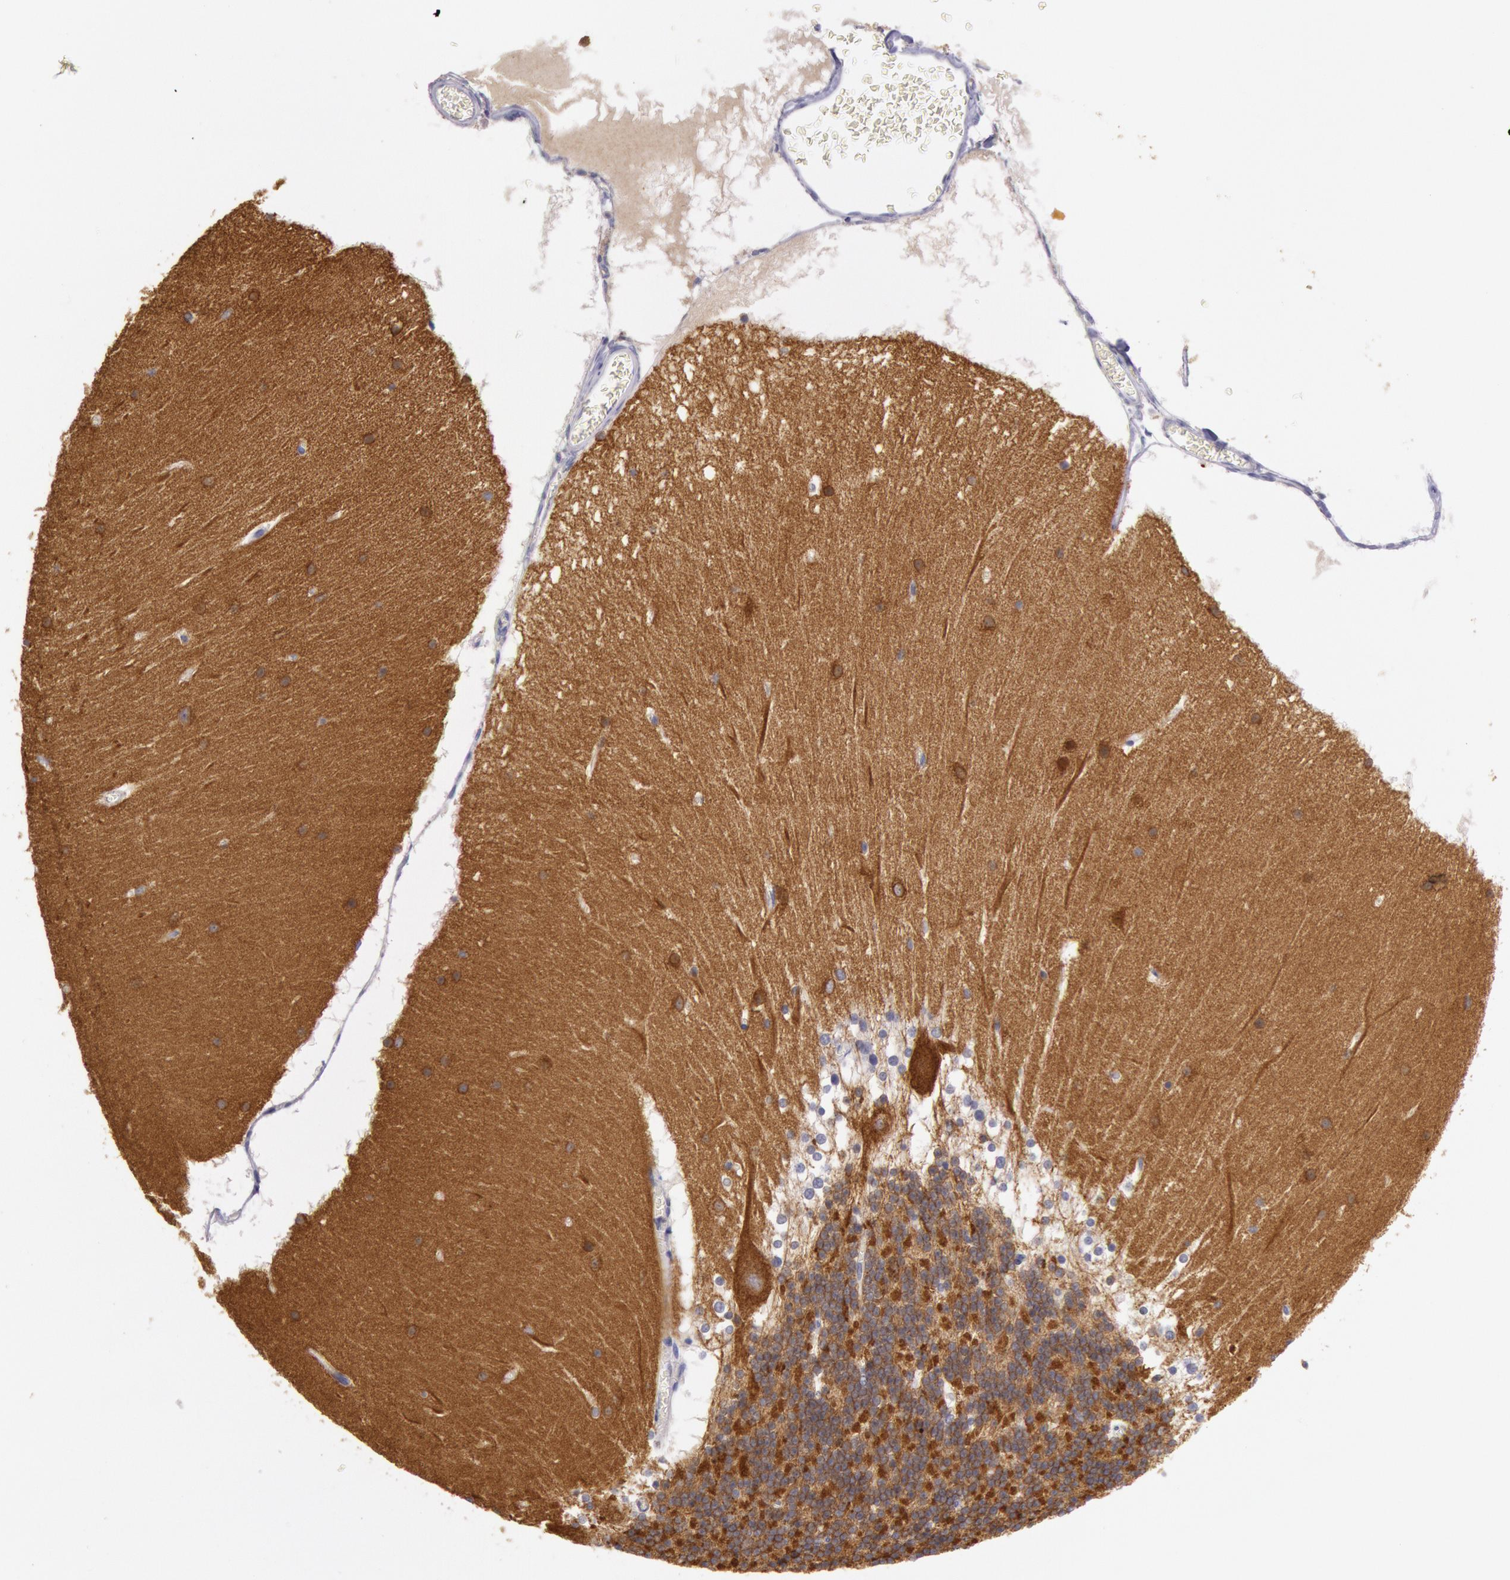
{"staining": {"intensity": "strong", "quantity": ">75%", "location": "cytoplasmic/membranous"}, "tissue": "cerebellum", "cell_type": "Cells in granular layer", "image_type": "normal", "snomed": [{"axis": "morphology", "description": "Normal tissue, NOS"}, {"axis": "topography", "description": "Cerebellum"}], "caption": "DAB immunohistochemical staining of normal human cerebellum reveals strong cytoplasmic/membranous protein expression in approximately >75% of cells in granular layer.", "gene": "MYO5A", "patient": {"sex": "female", "age": 19}}